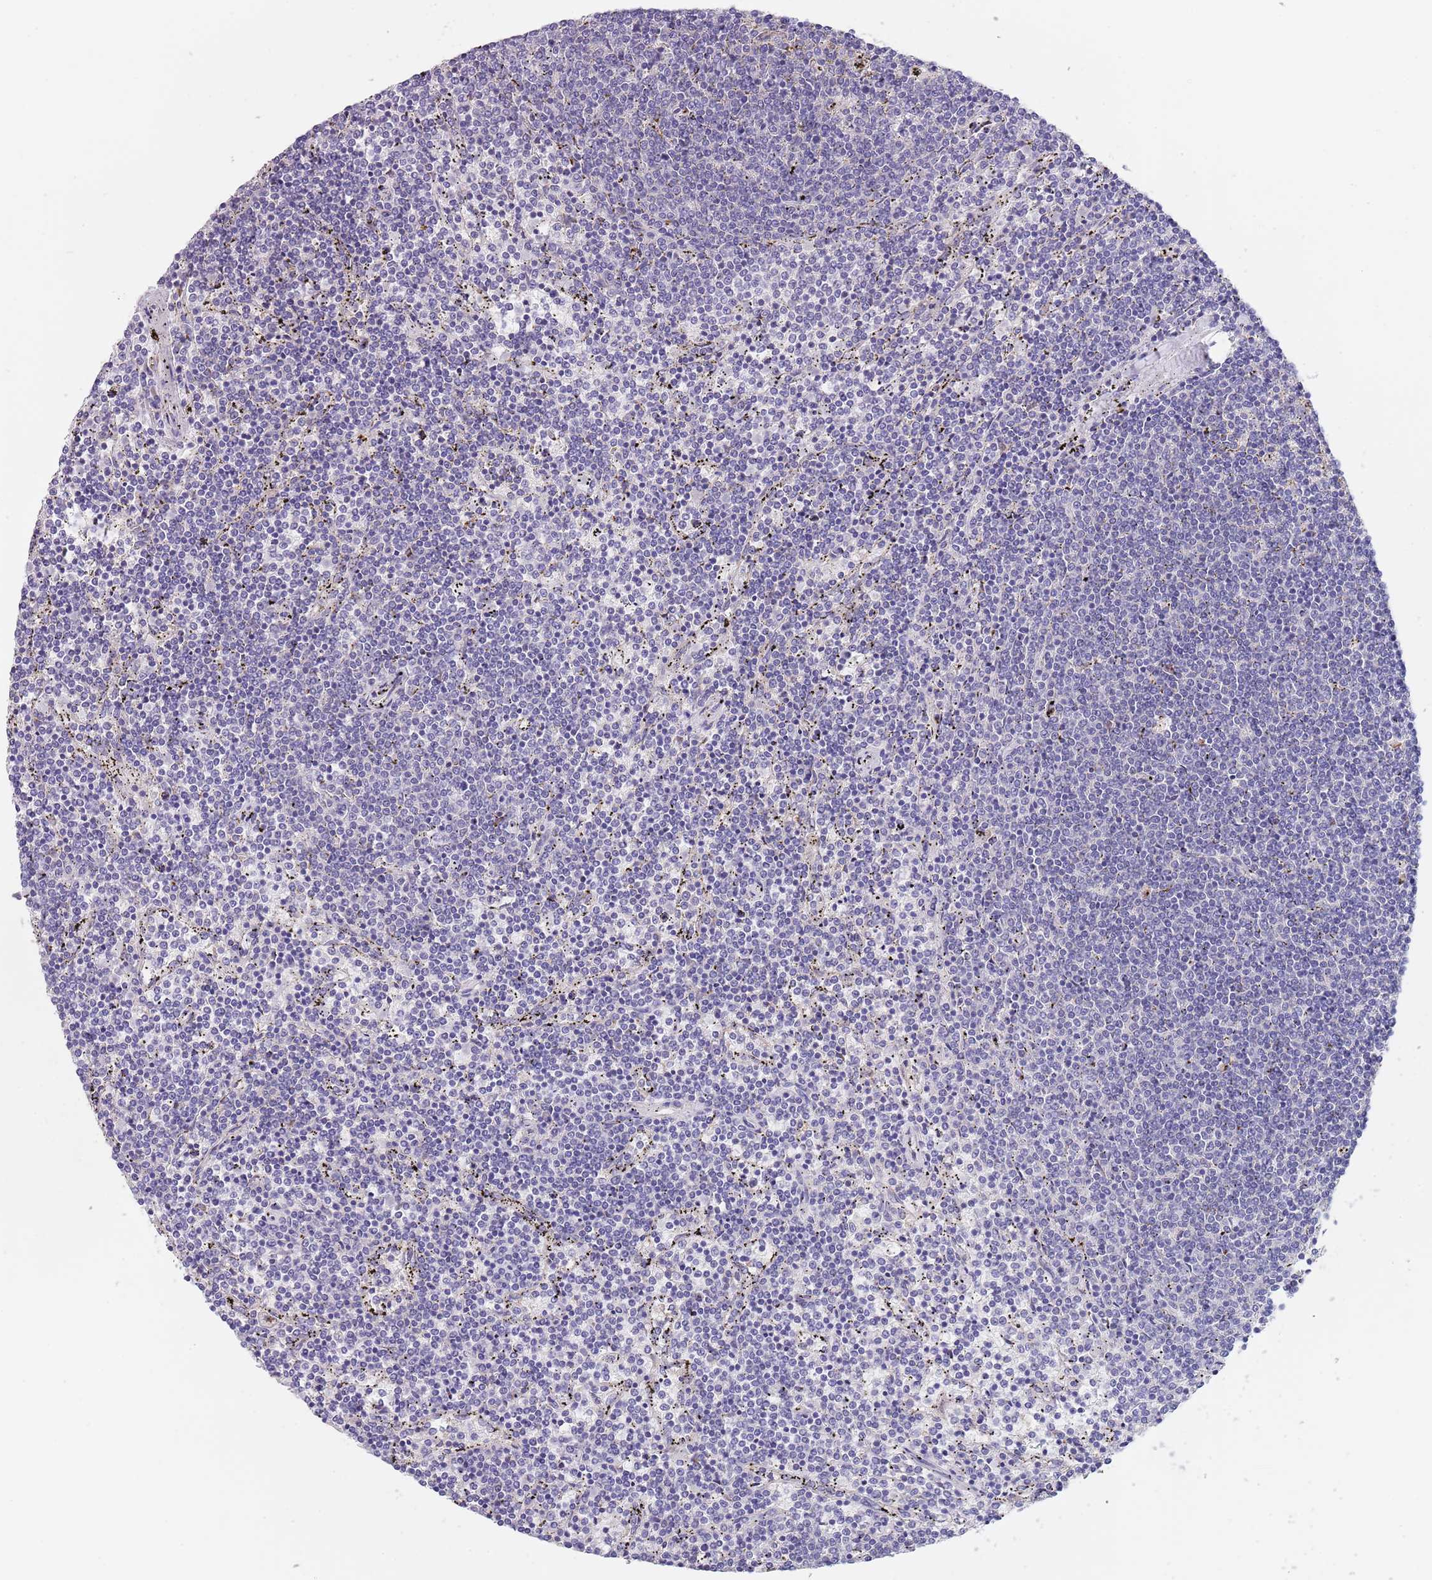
{"staining": {"intensity": "negative", "quantity": "none", "location": "none"}, "tissue": "lymphoma", "cell_type": "Tumor cells", "image_type": "cancer", "snomed": [{"axis": "morphology", "description": "Malignant lymphoma, non-Hodgkin's type, Low grade"}, {"axis": "topography", "description": "Spleen"}], "caption": "DAB (3,3'-diaminobenzidine) immunohistochemical staining of human low-grade malignant lymphoma, non-Hodgkin's type reveals no significant positivity in tumor cells.", "gene": "MAN1C1", "patient": {"sex": "female", "age": 50}}